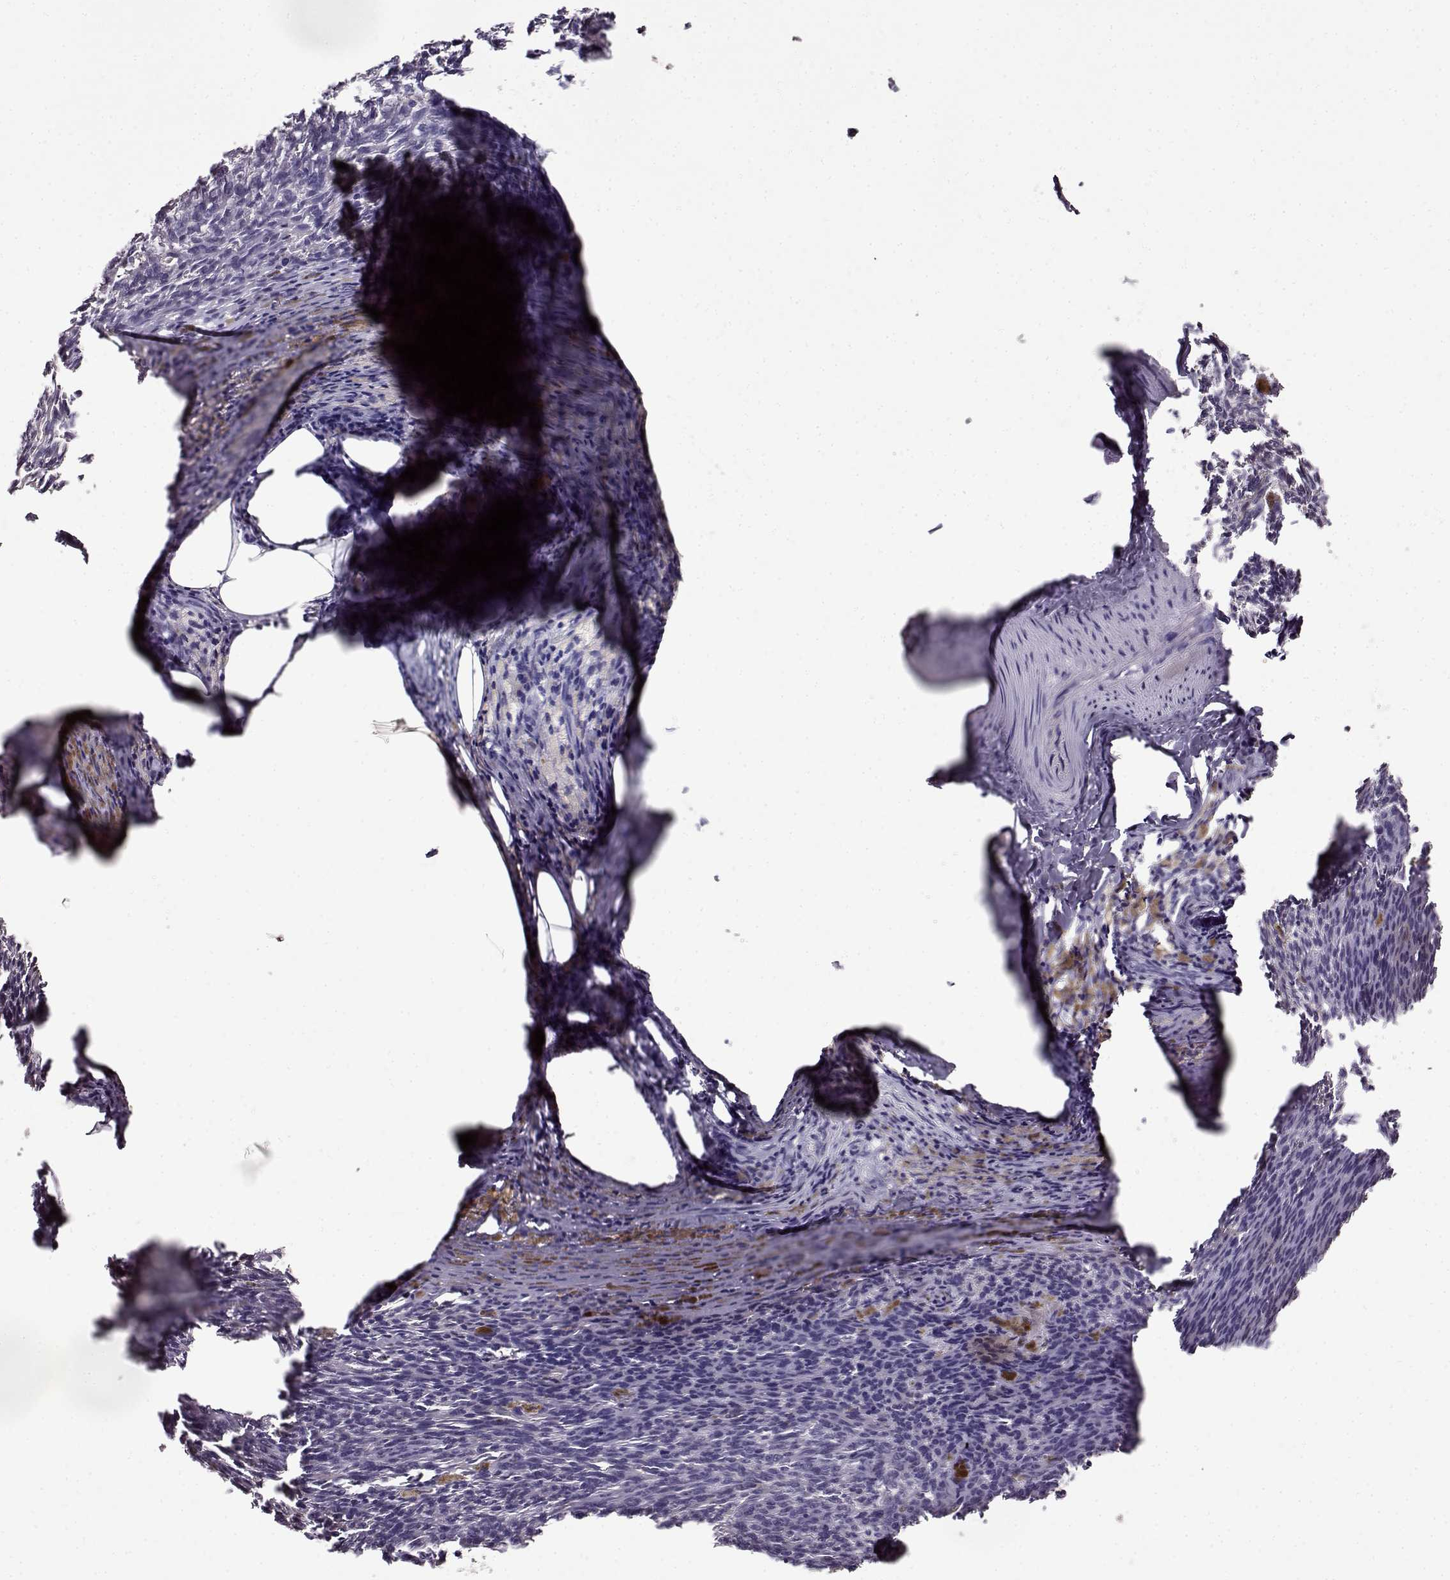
{"staining": {"intensity": "negative", "quantity": "none", "location": "none"}, "tissue": "melanoma", "cell_type": "Tumor cells", "image_type": "cancer", "snomed": [{"axis": "morphology", "description": "Malignant melanoma, NOS"}, {"axis": "topography", "description": "Skin"}], "caption": "This is a image of immunohistochemistry (IHC) staining of melanoma, which shows no staining in tumor cells.", "gene": "FSHB", "patient": {"sex": "female", "age": 34}}